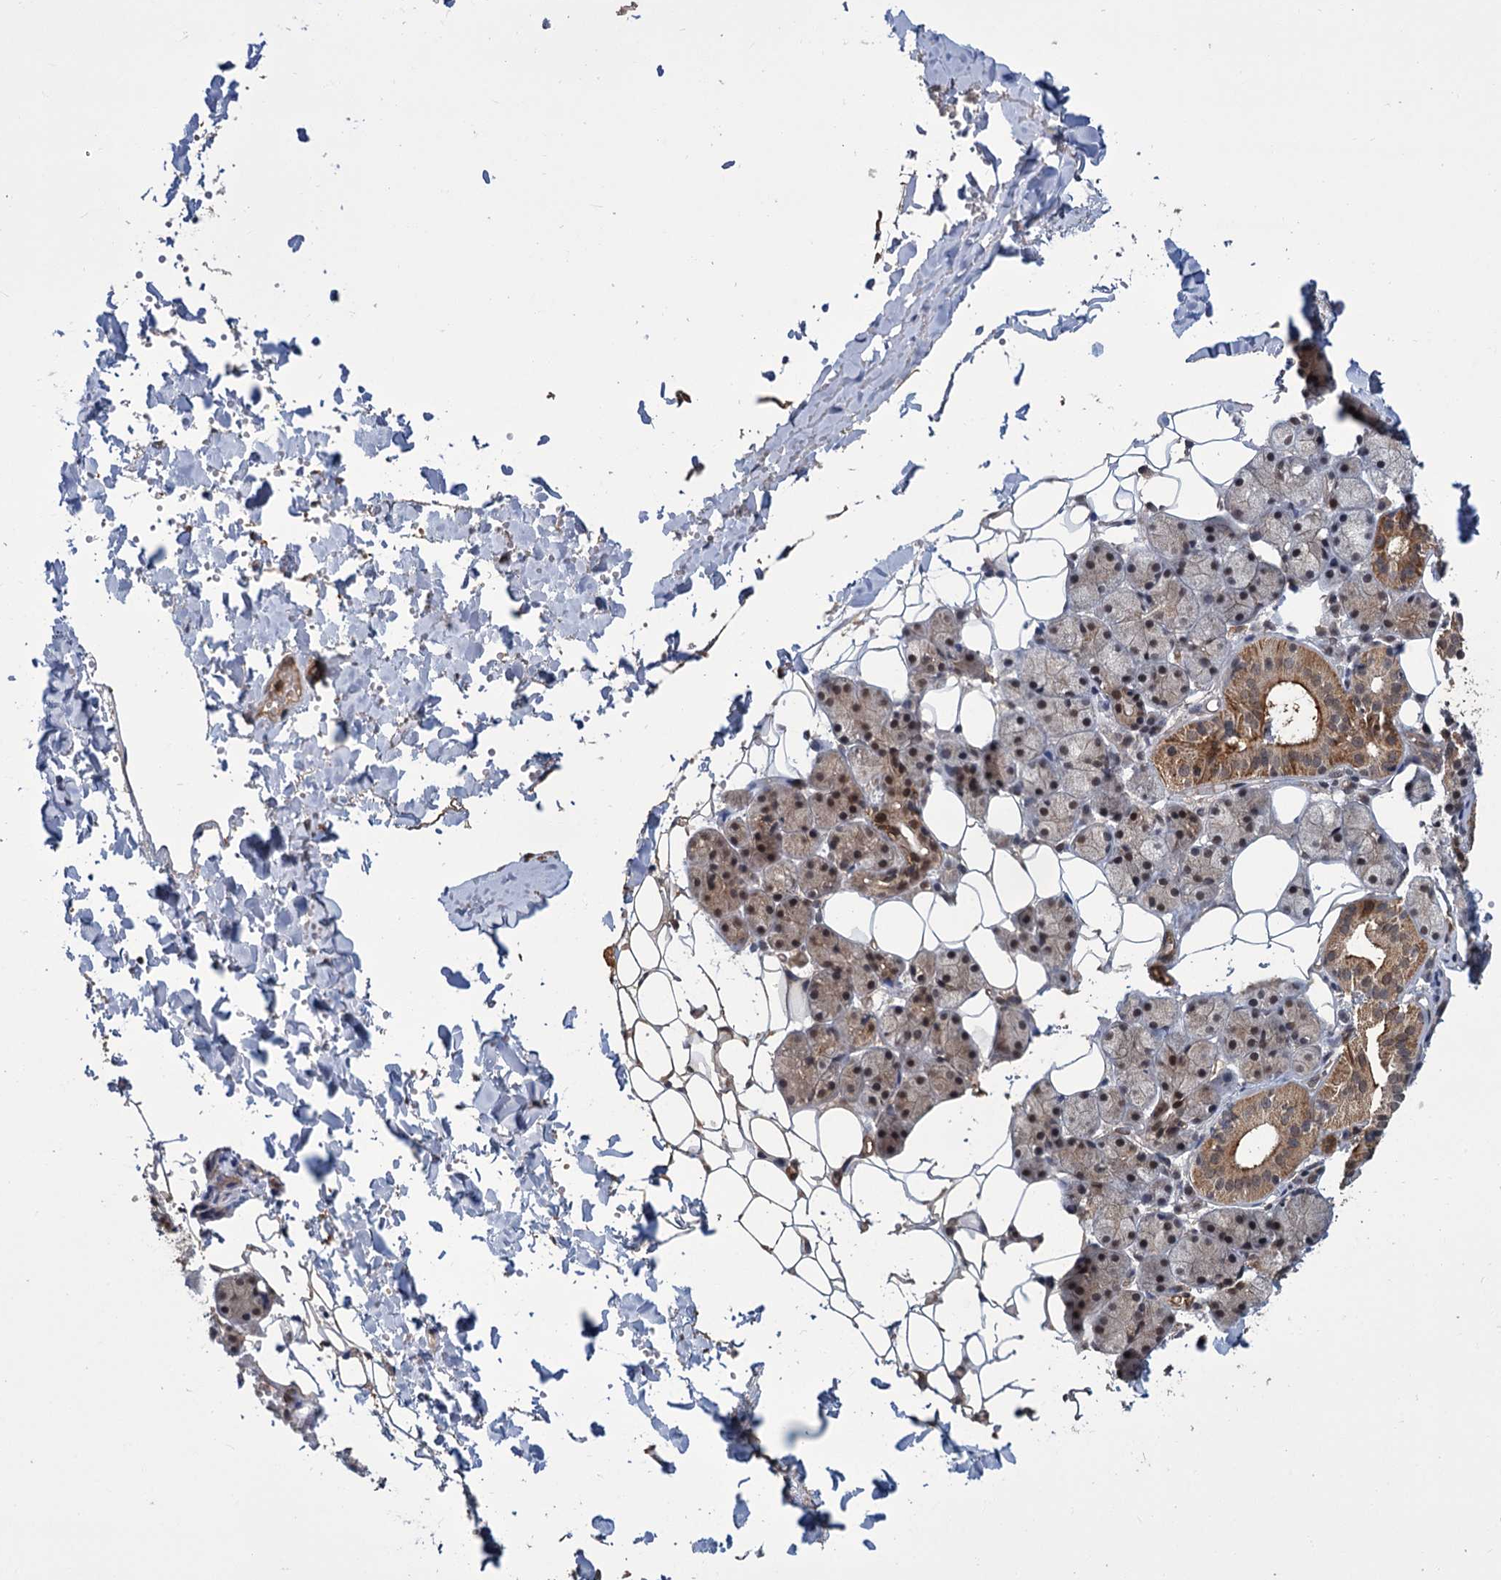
{"staining": {"intensity": "moderate", "quantity": "25%-75%", "location": "cytoplasmic/membranous,nuclear"}, "tissue": "salivary gland", "cell_type": "Glandular cells", "image_type": "normal", "snomed": [{"axis": "morphology", "description": "Normal tissue, NOS"}, {"axis": "topography", "description": "Salivary gland"}], "caption": "High-power microscopy captured an IHC histopathology image of benign salivary gland, revealing moderate cytoplasmic/membranous,nuclear positivity in approximately 25%-75% of glandular cells. The protein of interest is shown in brown color, while the nuclei are stained blue.", "gene": "KANSL2", "patient": {"sex": "female", "age": 33}}